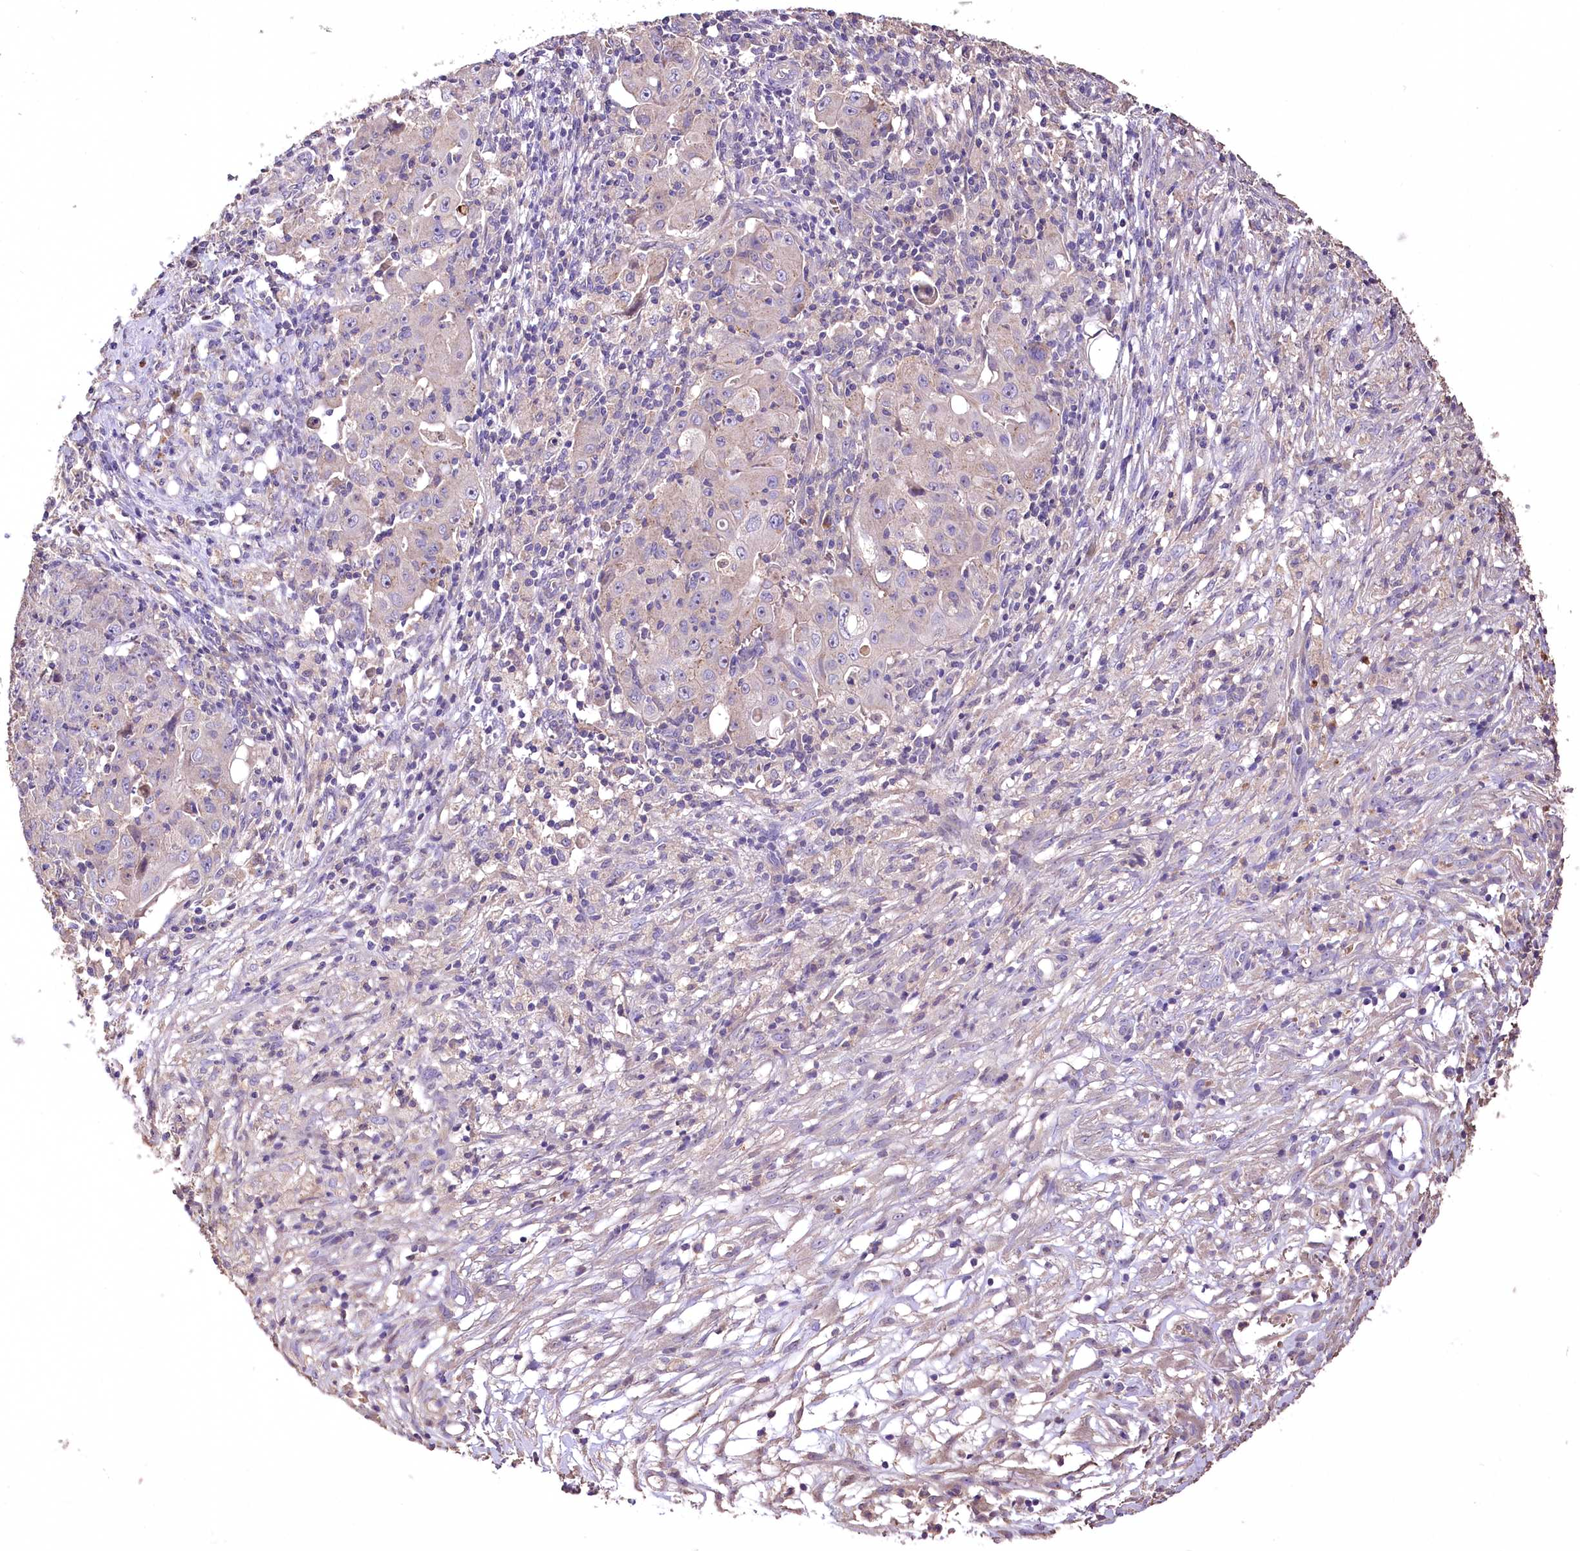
{"staining": {"intensity": "negative", "quantity": "none", "location": "none"}, "tissue": "ovarian cancer", "cell_type": "Tumor cells", "image_type": "cancer", "snomed": [{"axis": "morphology", "description": "Carcinoma, endometroid"}, {"axis": "topography", "description": "Ovary"}], "caption": "Protein analysis of ovarian cancer shows no significant staining in tumor cells. (Immunohistochemistry, brightfield microscopy, high magnification).", "gene": "PCYOX1L", "patient": {"sex": "female", "age": 42}}